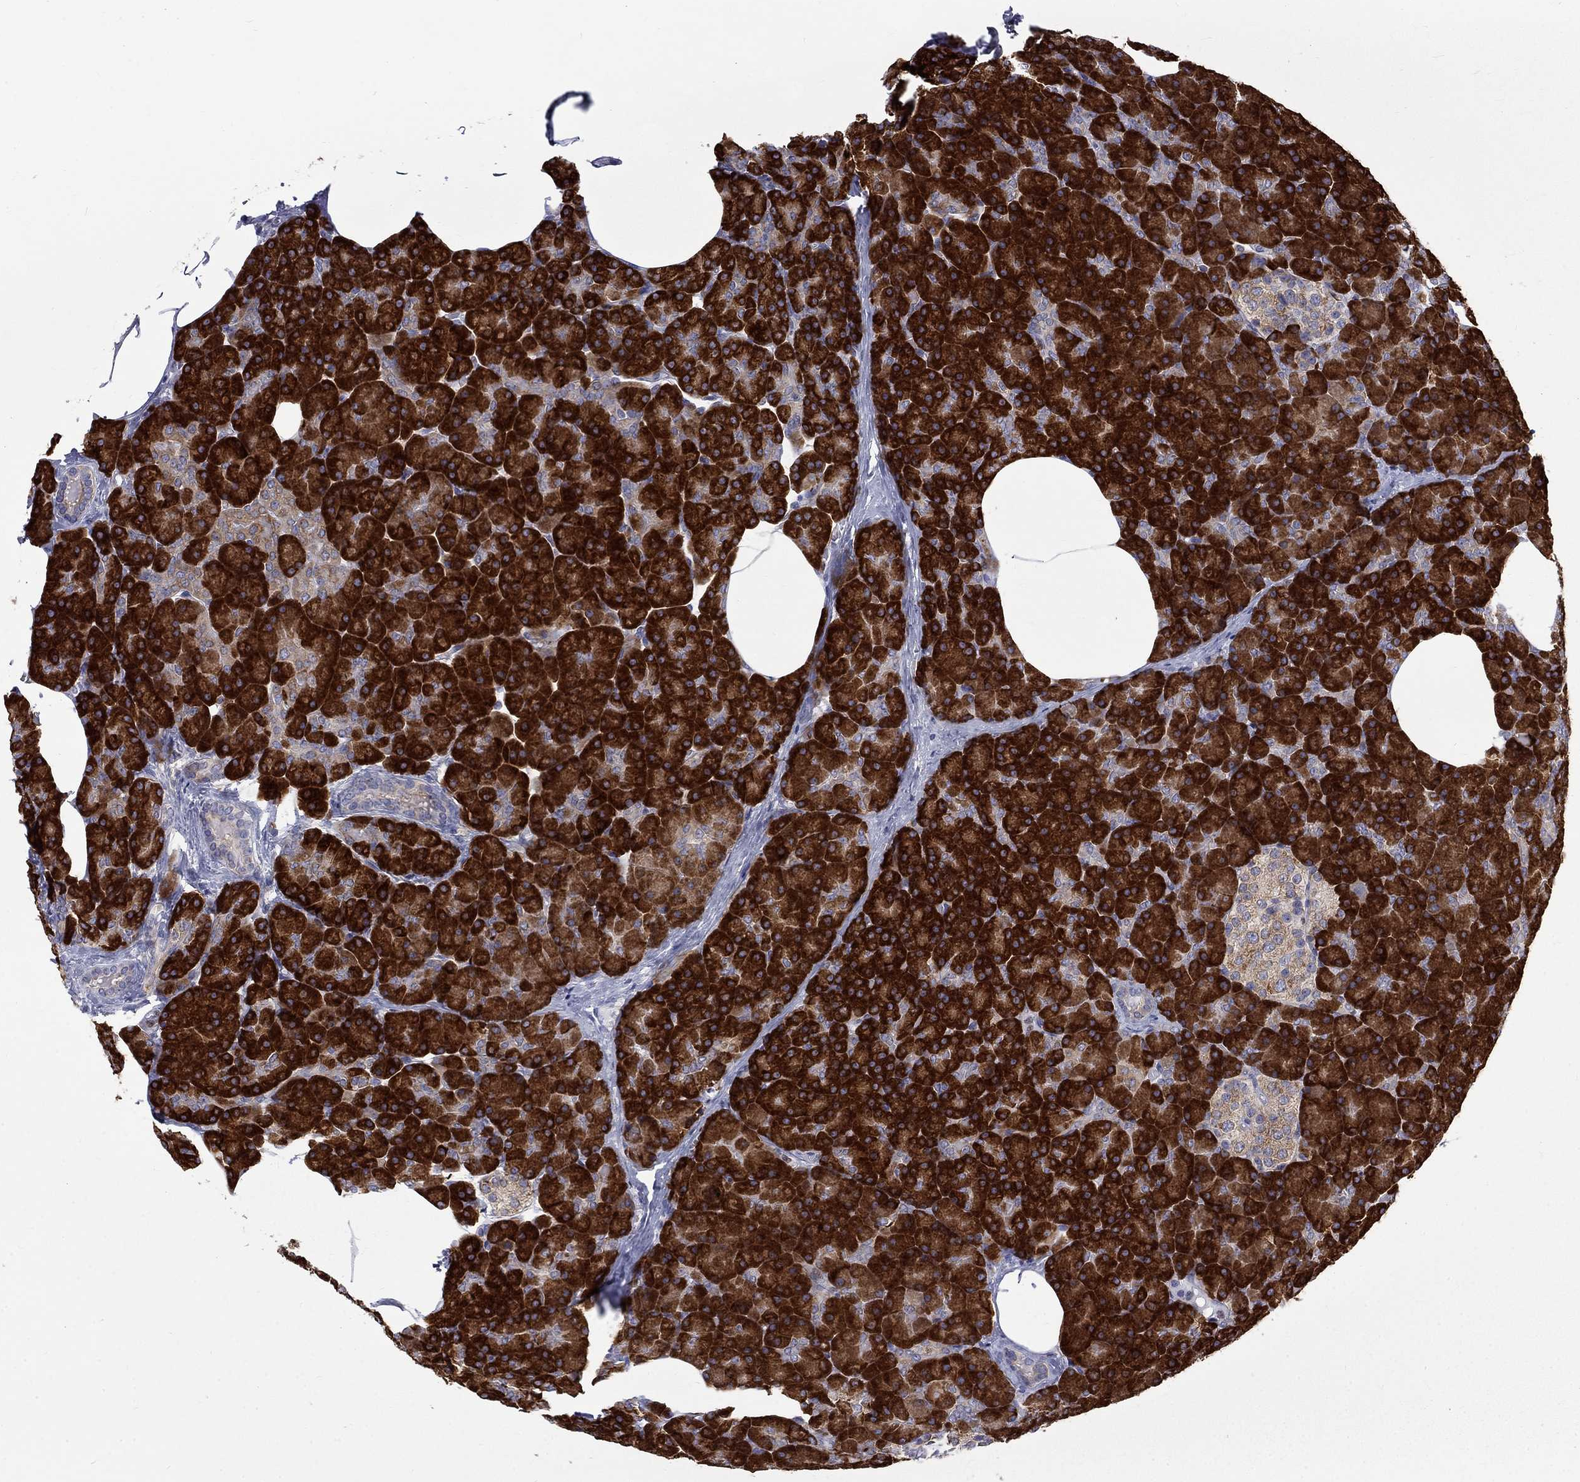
{"staining": {"intensity": "strong", "quantity": ">75%", "location": "cytoplasmic/membranous"}, "tissue": "pancreas", "cell_type": "Exocrine glandular cells", "image_type": "normal", "snomed": [{"axis": "morphology", "description": "Normal tissue, NOS"}, {"axis": "topography", "description": "Pancreas"}], "caption": "Immunohistochemistry staining of benign pancreas, which exhibits high levels of strong cytoplasmic/membranous positivity in about >75% of exocrine glandular cells indicating strong cytoplasmic/membranous protein staining. The staining was performed using DAB (brown) for protein detection and nuclei were counterstained in hematoxylin (blue).", "gene": "PABPC4", "patient": {"sex": "female", "age": 45}}